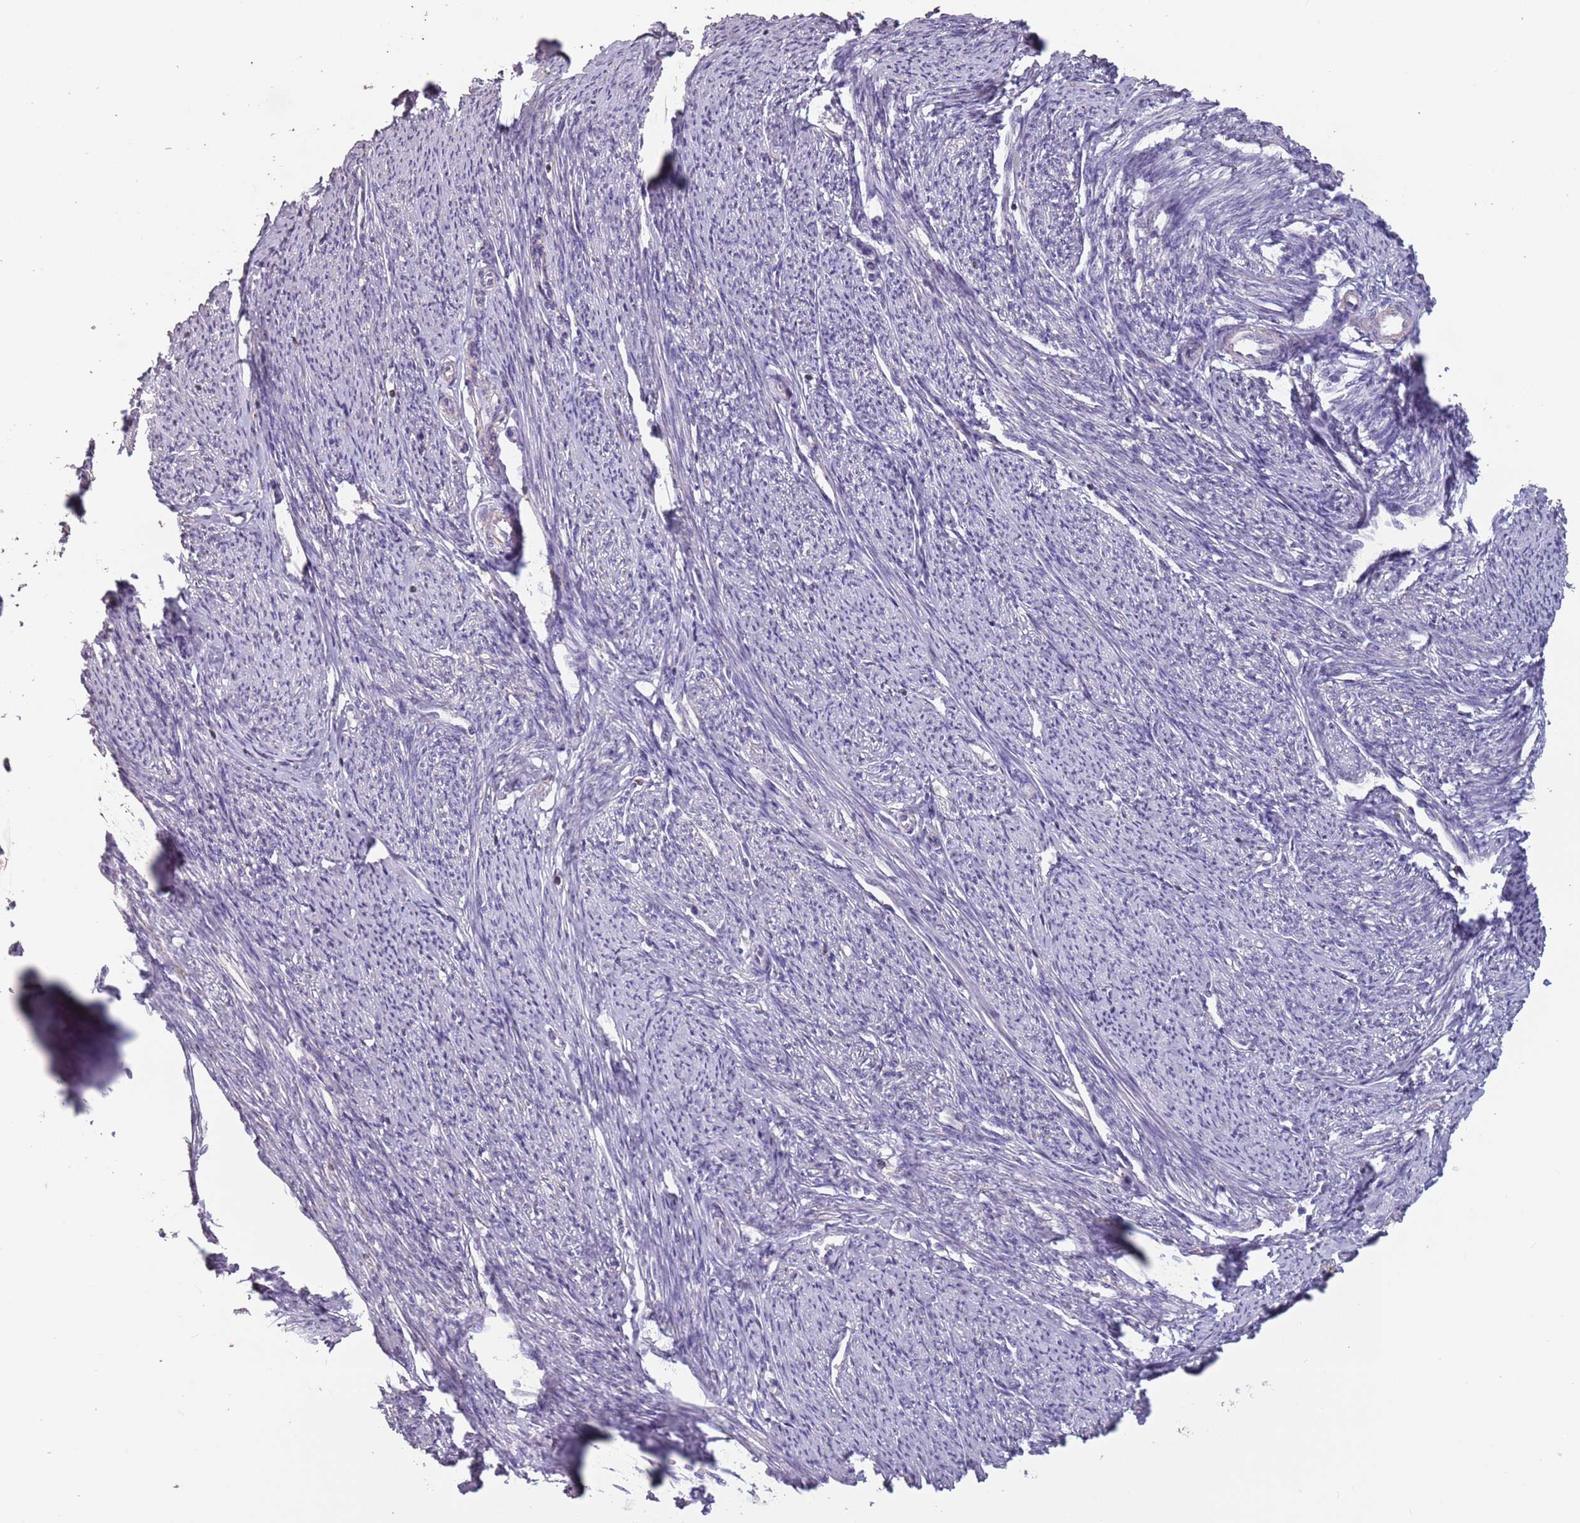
{"staining": {"intensity": "weak", "quantity": "25%-75%", "location": "cytoplasmic/membranous"}, "tissue": "smooth muscle", "cell_type": "Smooth muscle cells", "image_type": "normal", "snomed": [{"axis": "morphology", "description": "Normal tissue, NOS"}, {"axis": "topography", "description": "Smooth muscle"}, {"axis": "topography", "description": "Uterus"}], "caption": "Immunohistochemistry (IHC) histopathology image of unremarkable smooth muscle: smooth muscle stained using immunohistochemistry reveals low levels of weak protein expression localized specifically in the cytoplasmic/membranous of smooth muscle cells, appearing as a cytoplasmic/membranous brown color.", "gene": "SUN5", "patient": {"sex": "female", "age": 59}}